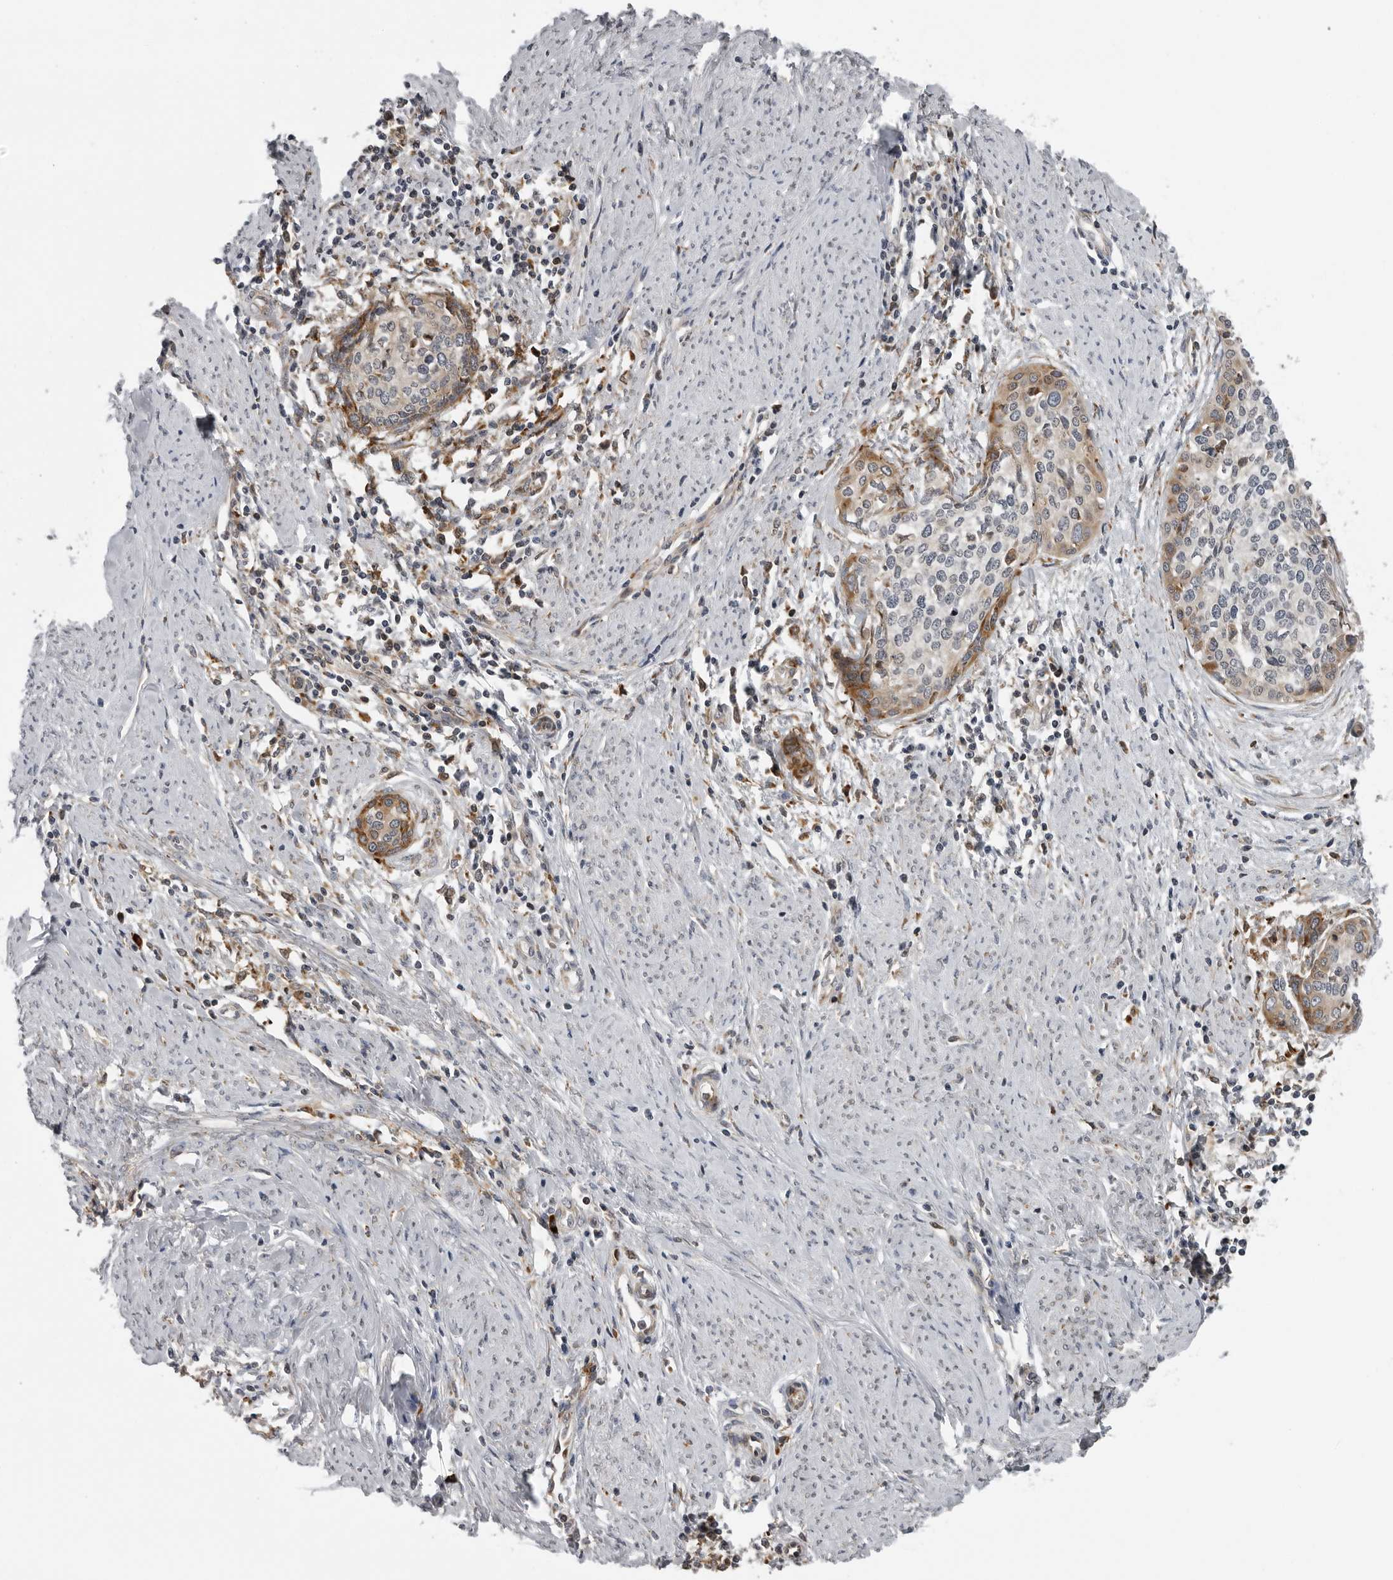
{"staining": {"intensity": "moderate", "quantity": "<25%", "location": "cytoplasmic/membranous"}, "tissue": "cervical cancer", "cell_type": "Tumor cells", "image_type": "cancer", "snomed": [{"axis": "morphology", "description": "Squamous cell carcinoma, NOS"}, {"axis": "topography", "description": "Cervix"}], "caption": "Tumor cells show low levels of moderate cytoplasmic/membranous positivity in about <25% of cells in squamous cell carcinoma (cervical).", "gene": "ALPK2", "patient": {"sex": "female", "age": 37}}